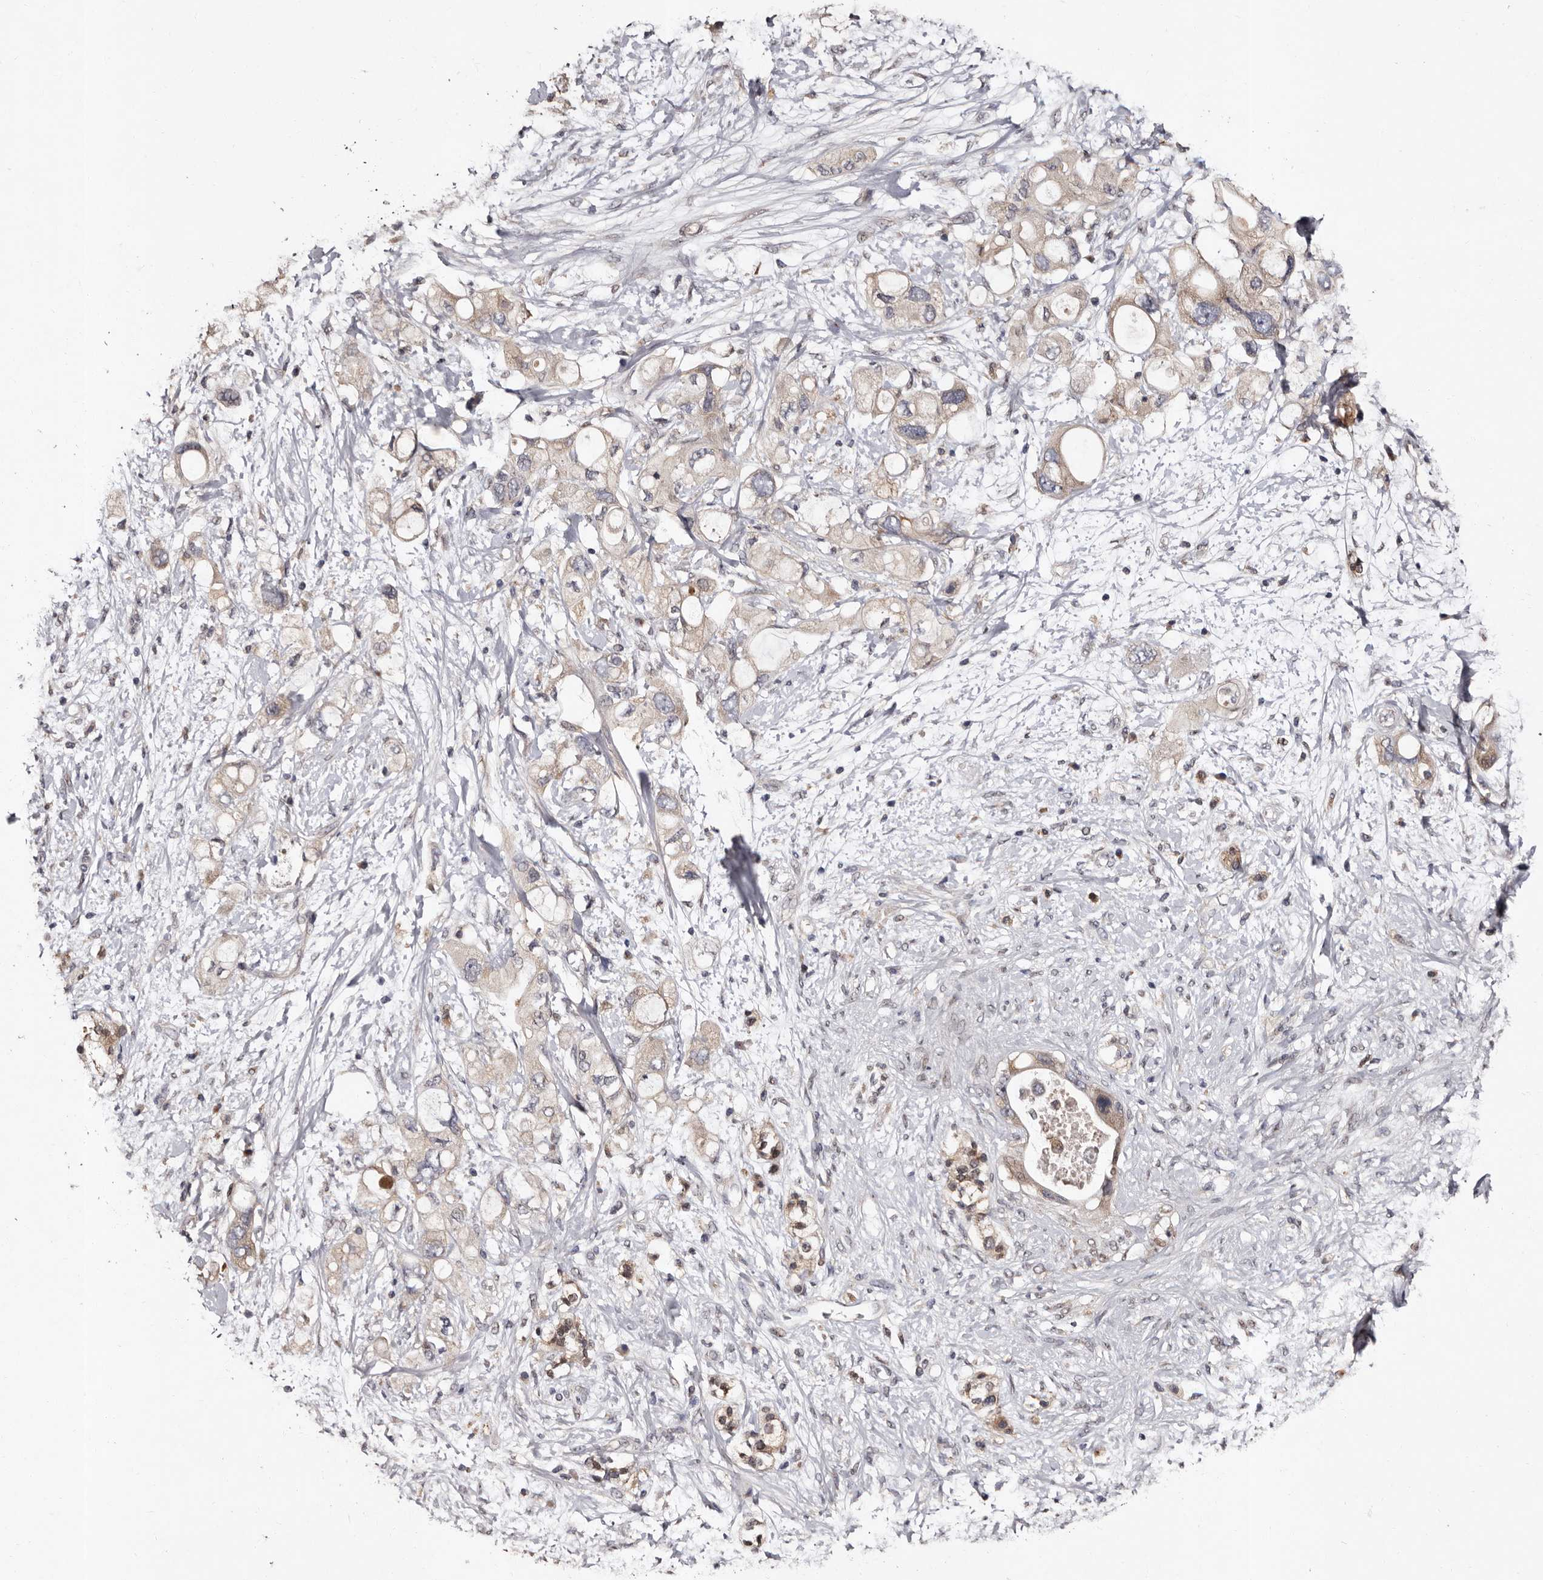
{"staining": {"intensity": "weak", "quantity": ">75%", "location": "cytoplasmic/membranous"}, "tissue": "pancreatic cancer", "cell_type": "Tumor cells", "image_type": "cancer", "snomed": [{"axis": "morphology", "description": "Adenocarcinoma, NOS"}, {"axis": "topography", "description": "Pancreas"}], "caption": "Brown immunohistochemical staining in human pancreatic cancer (adenocarcinoma) demonstrates weak cytoplasmic/membranous expression in about >75% of tumor cells.", "gene": "FAM91A1", "patient": {"sex": "female", "age": 56}}